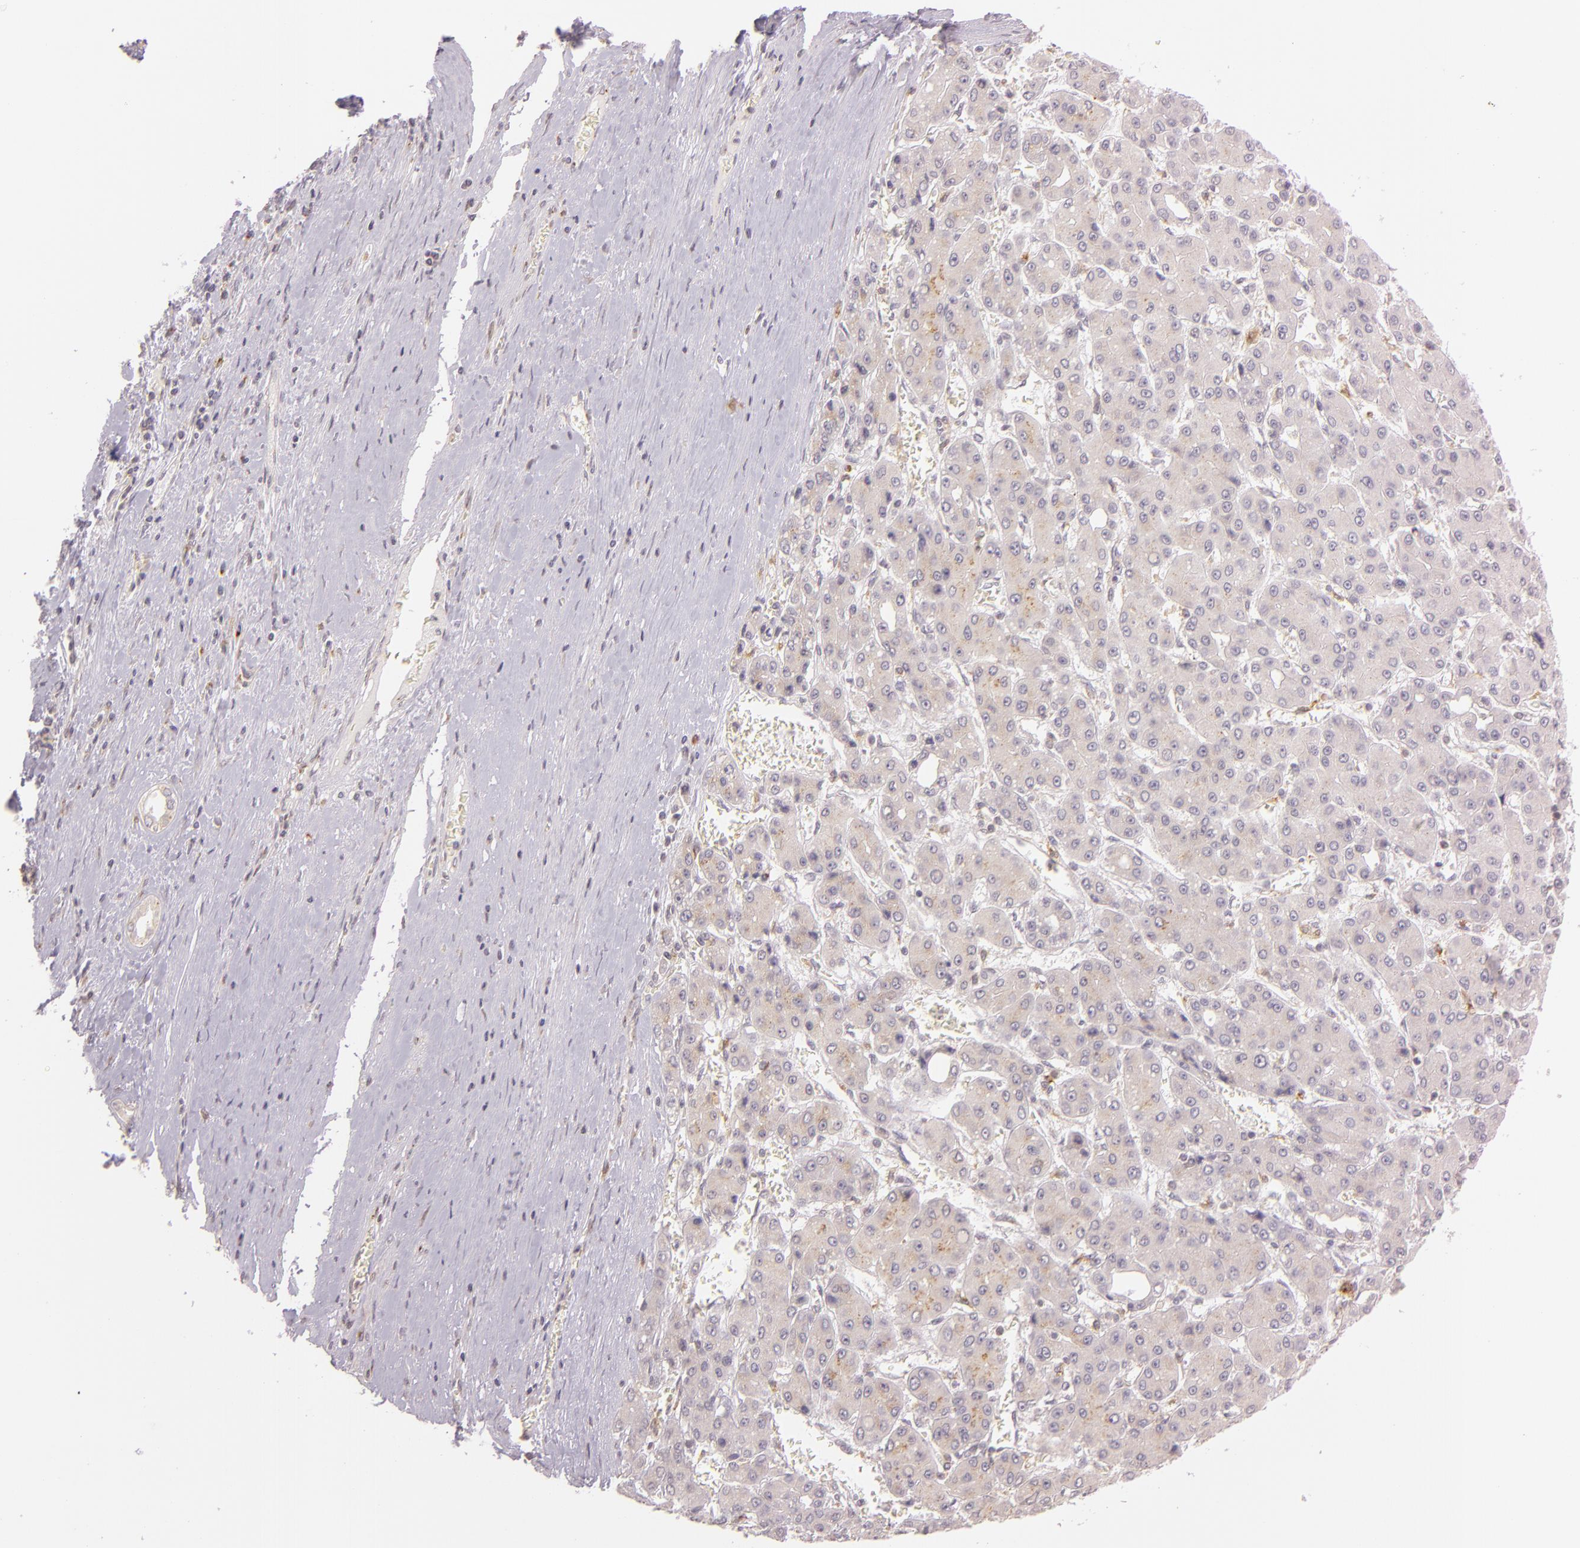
{"staining": {"intensity": "weak", "quantity": ">75%", "location": "cytoplasmic/membranous"}, "tissue": "liver cancer", "cell_type": "Tumor cells", "image_type": "cancer", "snomed": [{"axis": "morphology", "description": "Carcinoma, Hepatocellular, NOS"}, {"axis": "topography", "description": "Liver"}], "caption": "Approximately >75% of tumor cells in human liver cancer (hepatocellular carcinoma) reveal weak cytoplasmic/membranous protein positivity as visualized by brown immunohistochemical staining.", "gene": "LGMN", "patient": {"sex": "male", "age": 69}}